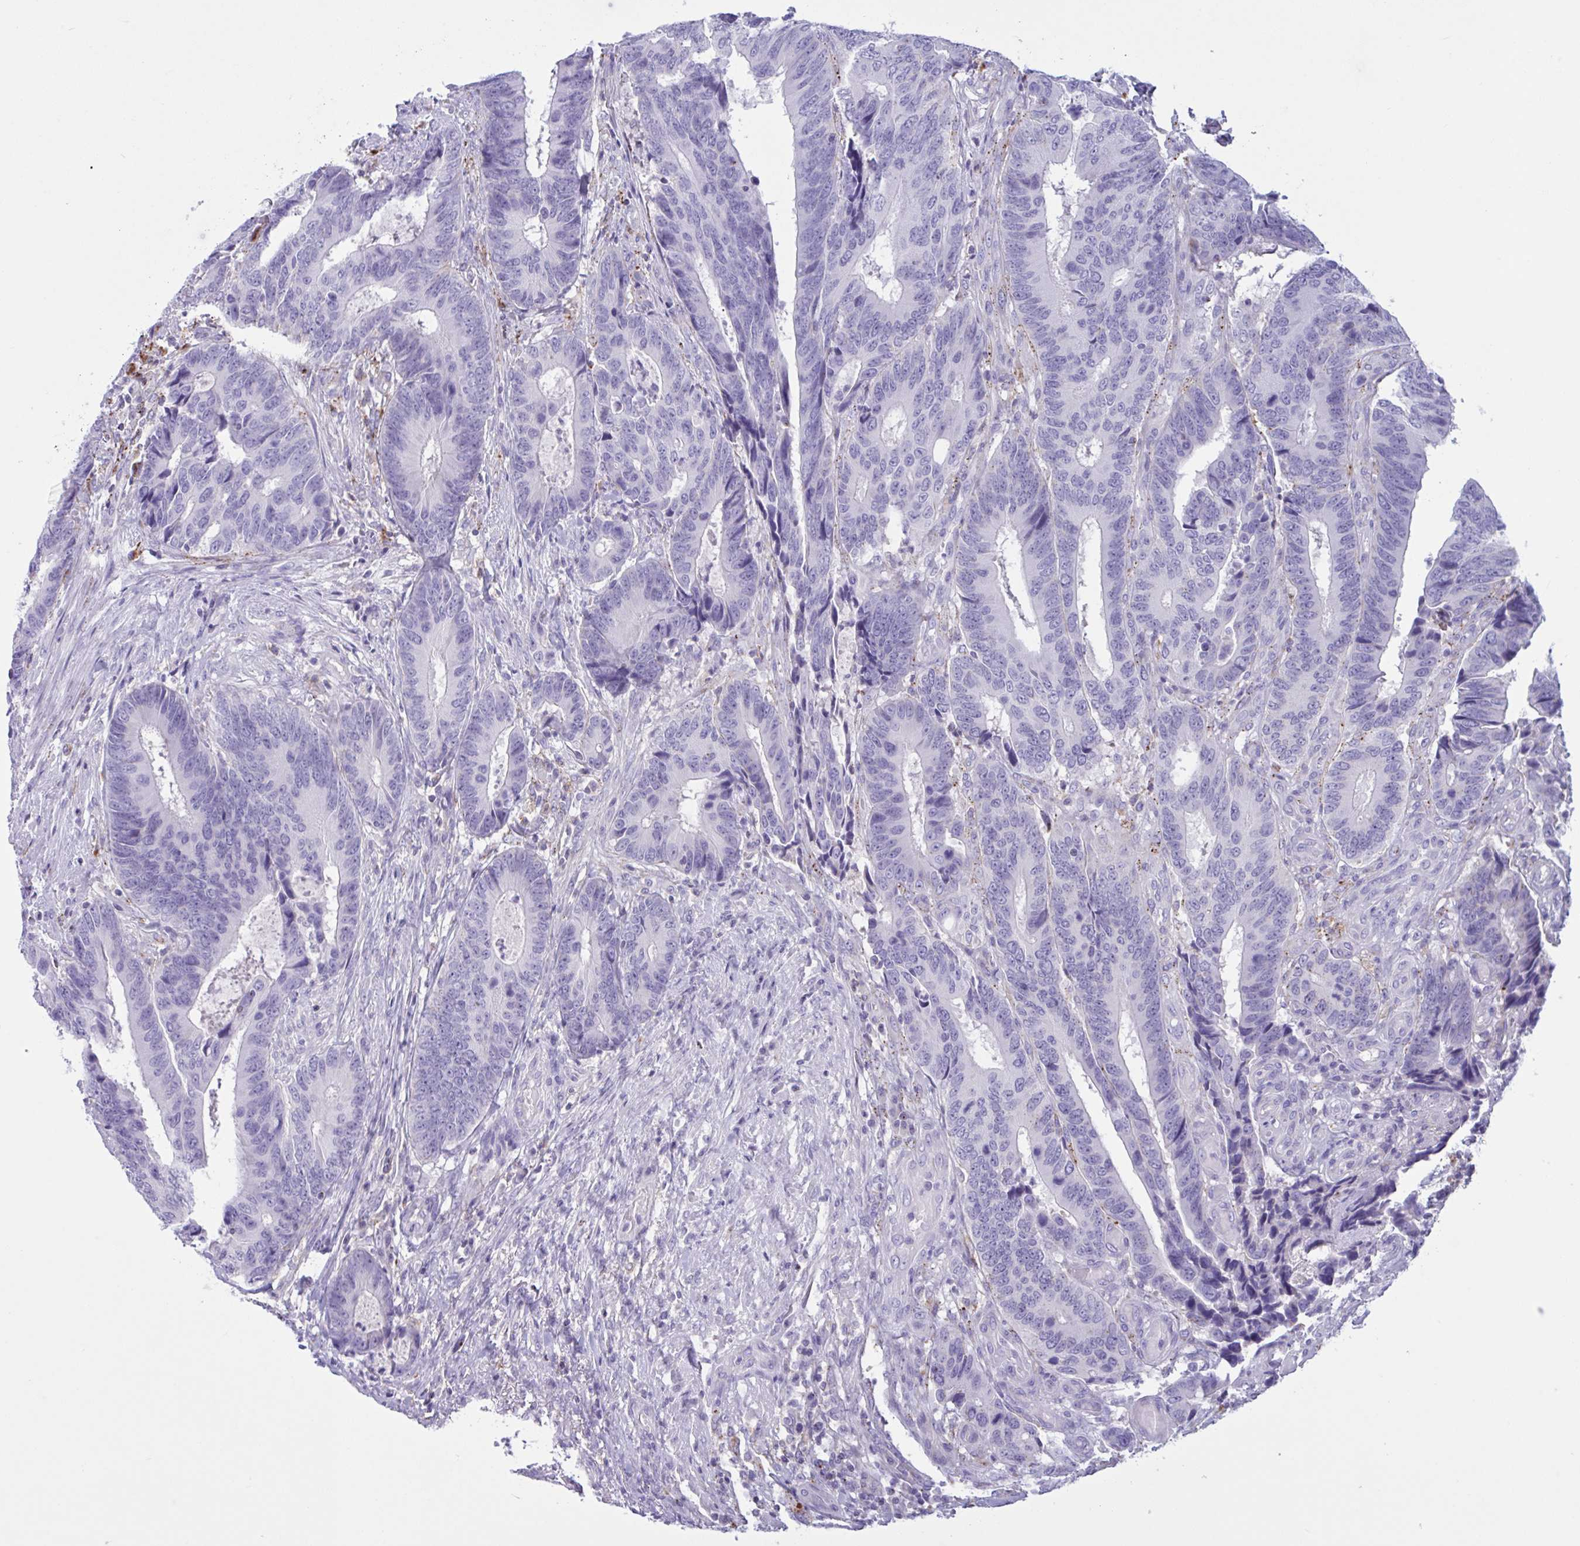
{"staining": {"intensity": "negative", "quantity": "none", "location": "none"}, "tissue": "colorectal cancer", "cell_type": "Tumor cells", "image_type": "cancer", "snomed": [{"axis": "morphology", "description": "Adenocarcinoma, NOS"}, {"axis": "topography", "description": "Colon"}], "caption": "Photomicrograph shows no protein positivity in tumor cells of adenocarcinoma (colorectal) tissue.", "gene": "XCL1", "patient": {"sex": "male", "age": 87}}